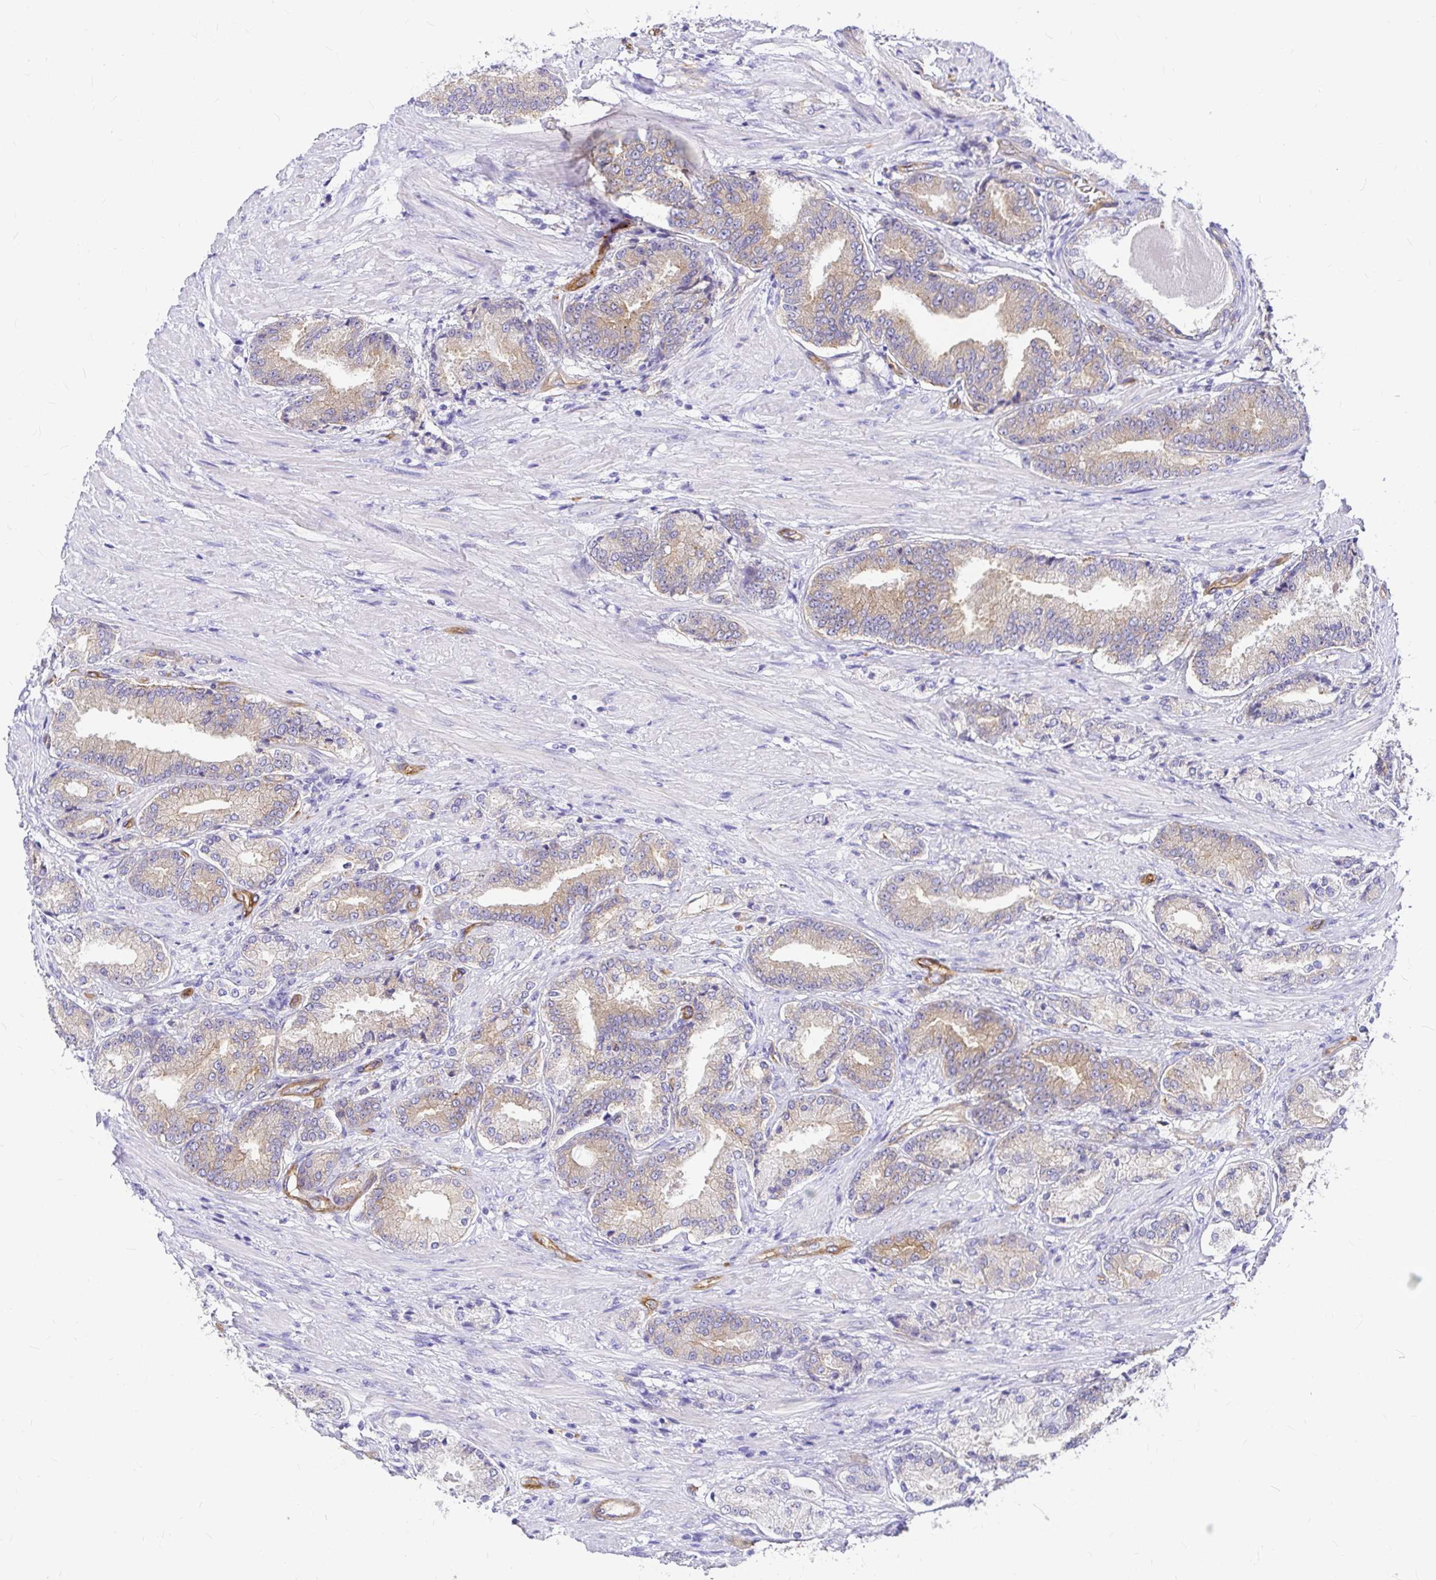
{"staining": {"intensity": "weak", "quantity": "25%-75%", "location": "cytoplasmic/membranous"}, "tissue": "prostate cancer", "cell_type": "Tumor cells", "image_type": "cancer", "snomed": [{"axis": "morphology", "description": "Adenocarcinoma, High grade"}, {"axis": "topography", "description": "Prostate and seminal vesicle, NOS"}], "caption": "An immunohistochemistry histopathology image of tumor tissue is shown. Protein staining in brown shows weak cytoplasmic/membranous positivity in prostate cancer within tumor cells. The staining is performed using DAB brown chromogen to label protein expression. The nuclei are counter-stained blue using hematoxylin.", "gene": "MYO1B", "patient": {"sex": "male", "age": 61}}